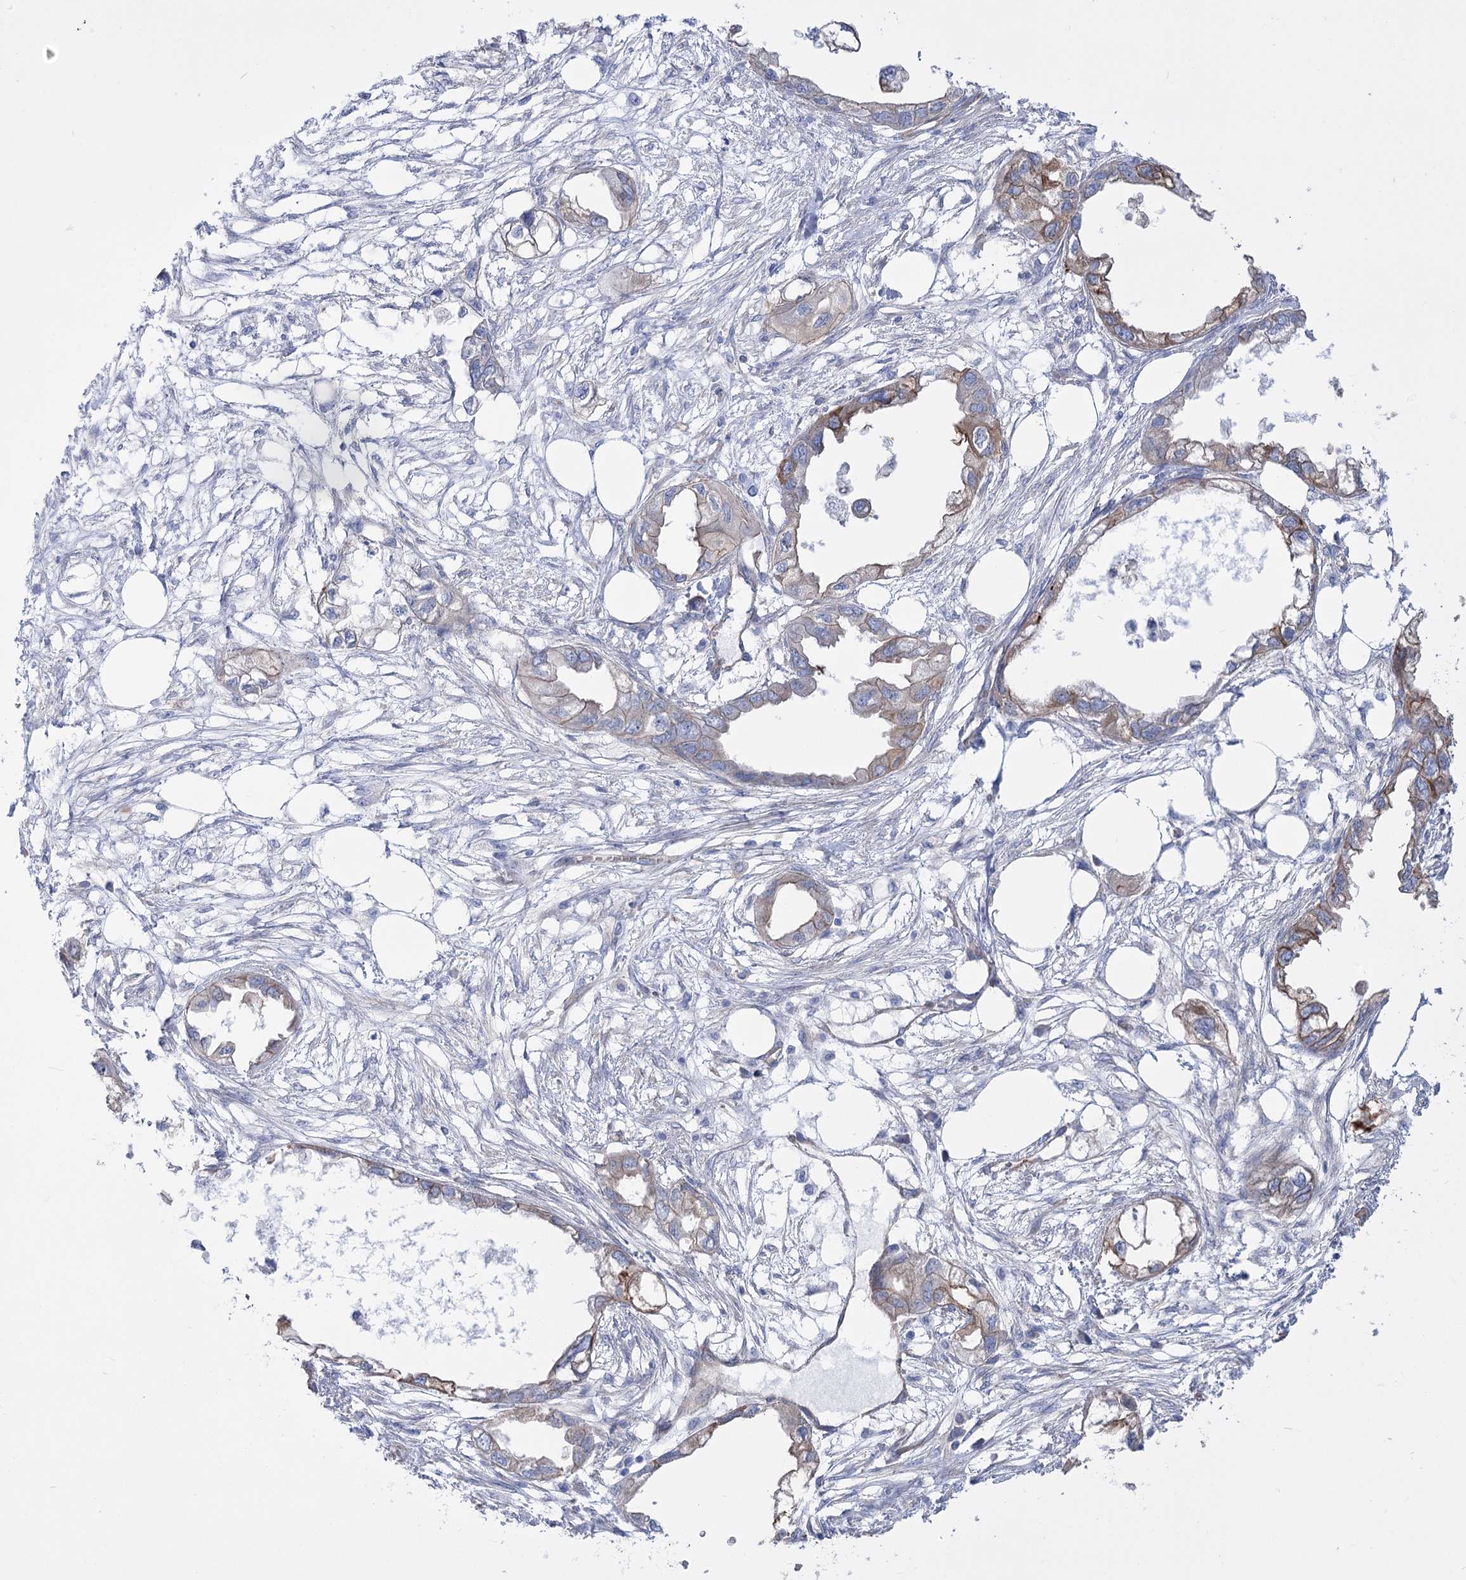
{"staining": {"intensity": "moderate", "quantity": "<25%", "location": "cytoplasmic/membranous"}, "tissue": "endometrial cancer", "cell_type": "Tumor cells", "image_type": "cancer", "snomed": [{"axis": "morphology", "description": "Adenocarcinoma, NOS"}, {"axis": "morphology", "description": "Adenocarcinoma, metastatic, NOS"}, {"axis": "topography", "description": "Adipose tissue"}, {"axis": "topography", "description": "Endometrium"}], "caption": "About <25% of tumor cells in human endometrial adenocarcinoma reveal moderate cytoplasmic/membranous protein expression as visualized by brown immunohistochemical staining.", "gene": "PLEKHA5", "patient": {"sex": "female", "age": 67}}